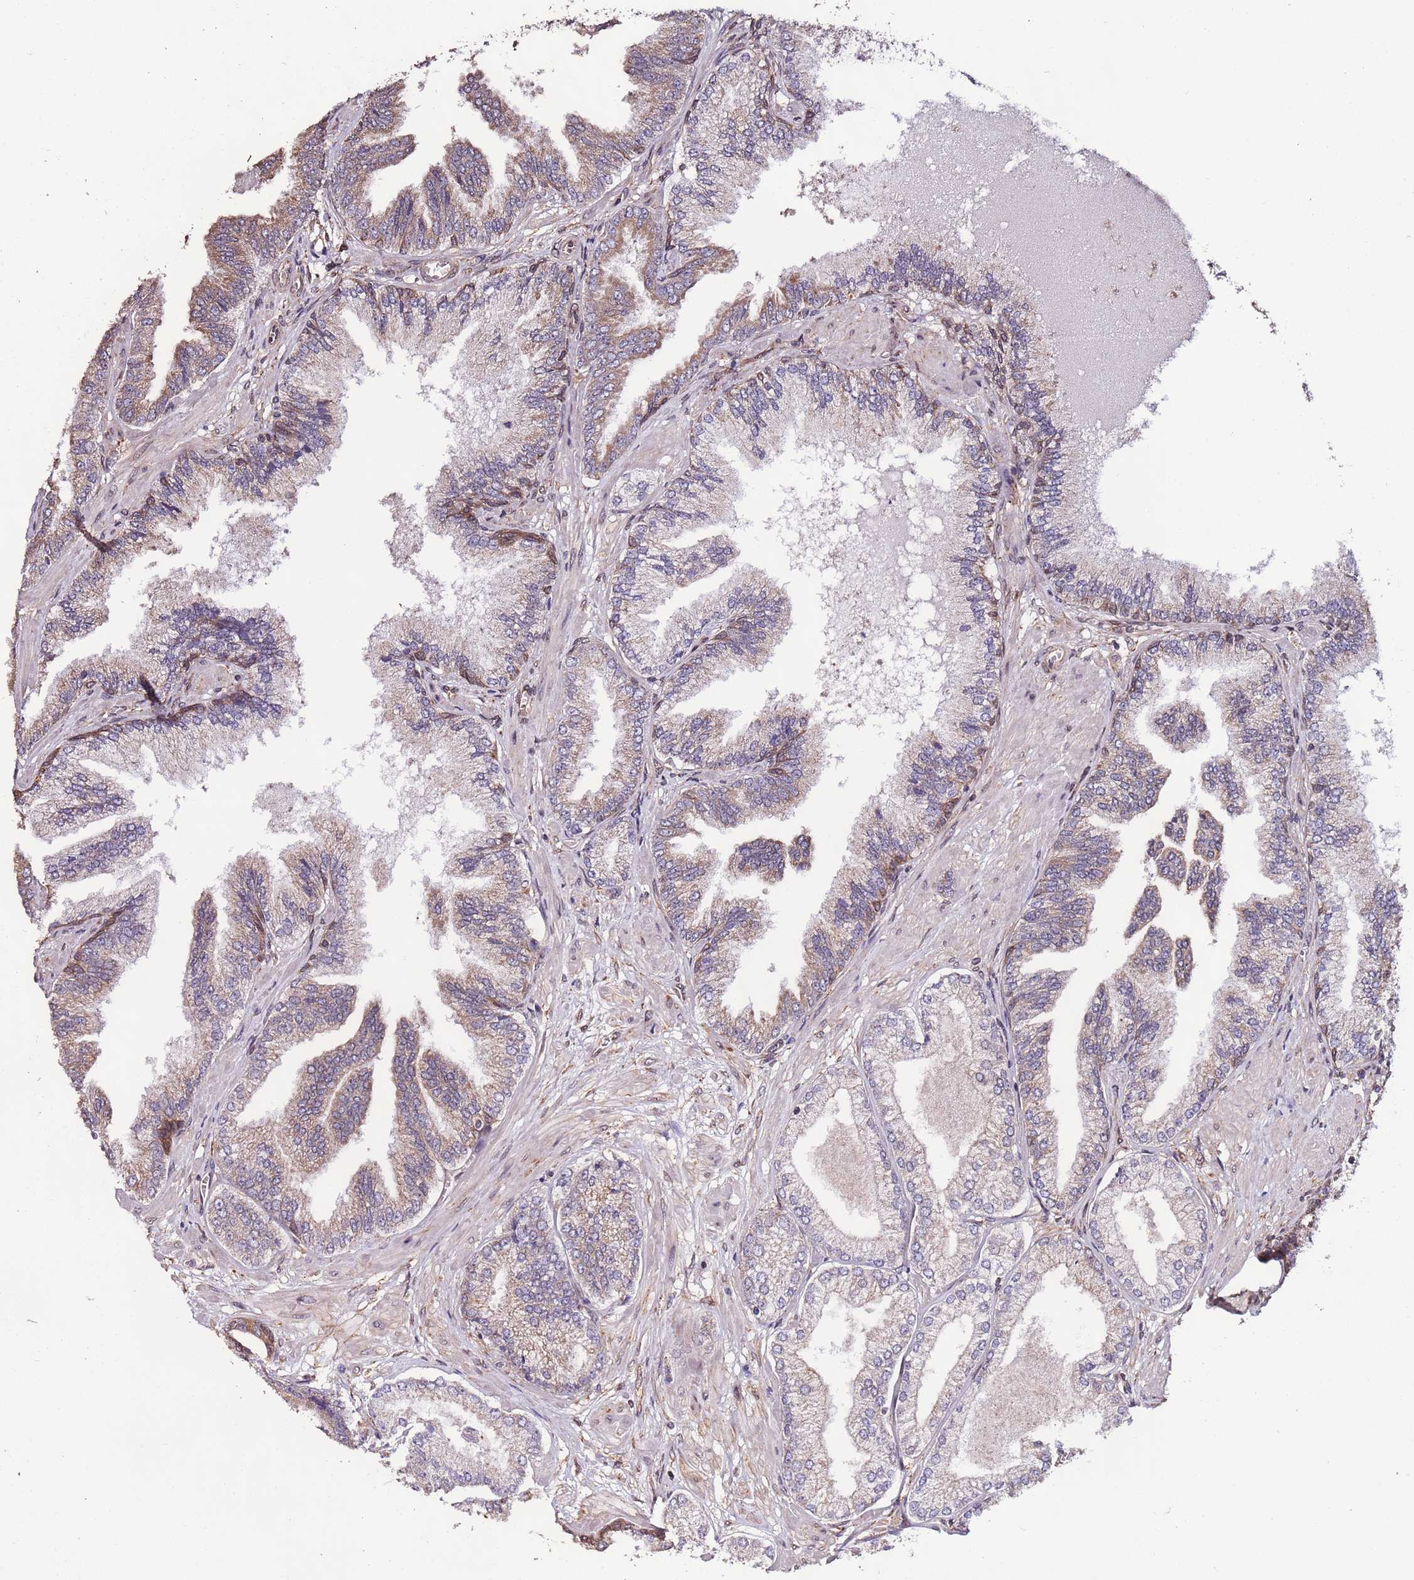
{"staining": {"intensity": "moderate", "quantity": "<25%", "location": "cytoplasmic/membranous"}, "tissue": "prostate cancer", "cell_type": "Tumor cells", "image_type": "cancer", "snomed": [{"axis": "morphology", "description": "Adenocarcinoma, Low grade"}, {"axis": "topography", "description": "Prostate"}], "caption": "This is an image of immunohistochemistry (IHC) staining of prostate cancer, which shows moderate positivity in the cytoplasmic/membranous of tumor cells.", "gene": "SLC41A3", "patient": {"sex": "male", "age": 55}}